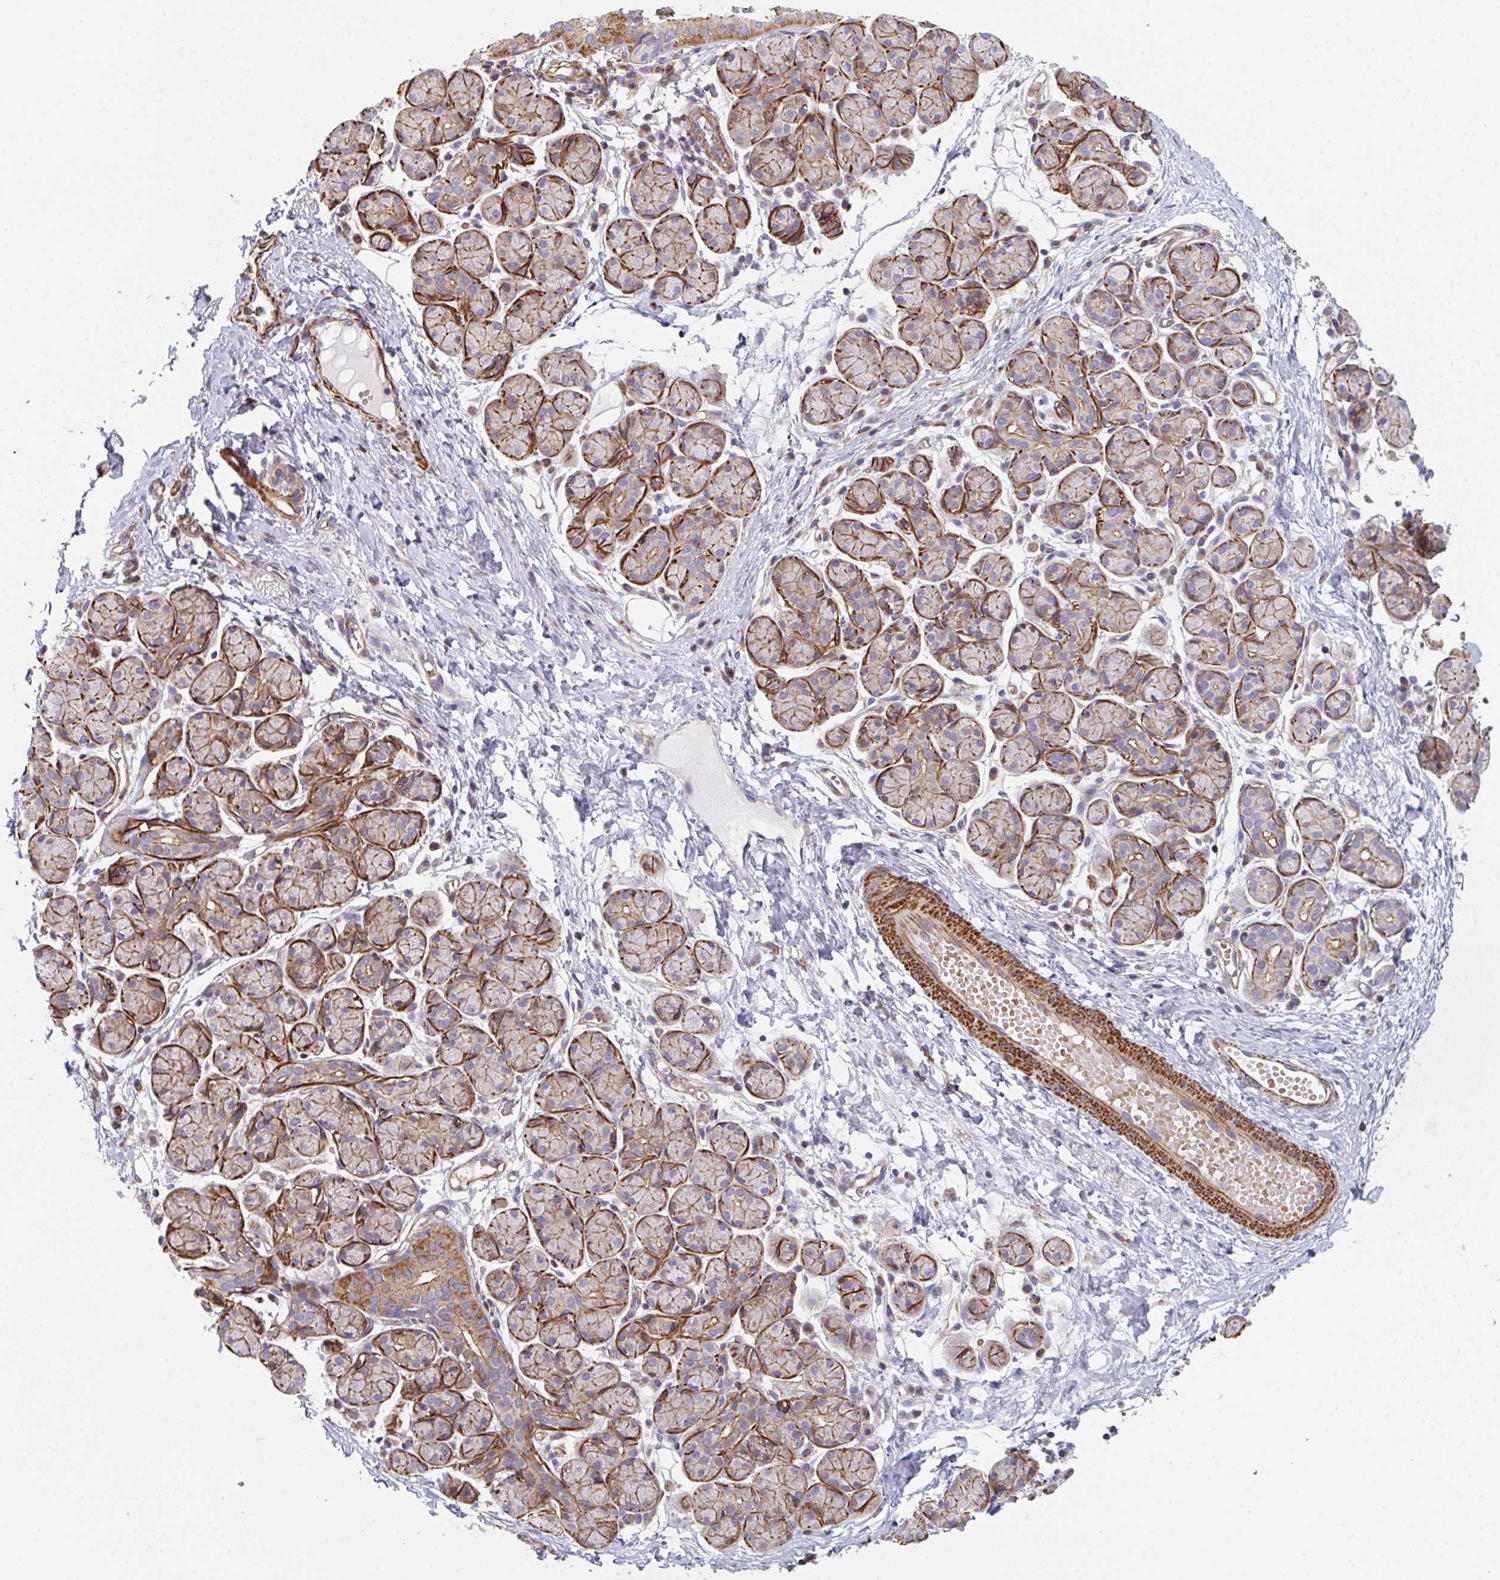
{"staining": {"intensity": "moderate", "quantity": "<25%", "location": "cytoplasmic/membranous"}, "tissue": "salivary gland", "cell_type": "Glandular cells", "image_type": "normal", "snomed": [{"axis": "morphology", "description": "Normal tissue, NOS"}, {"axis": "morphology", "description": "Inflammation, NOS"}, {"axis": "topography", "description": "Lymph node"}, {"axis": "topography", "description": "Salivary gland"}], "caption": "Protein staining by immunohistochemistry reveals moderate cytoplasmic/membranous positivity in approximately <25% of glandular cells in benign salivary gland. (Brightfield microscopy of DAB IHC at high magnification).", "gene": "FZD2", "patient": {"sex": "male", "age": 3}}